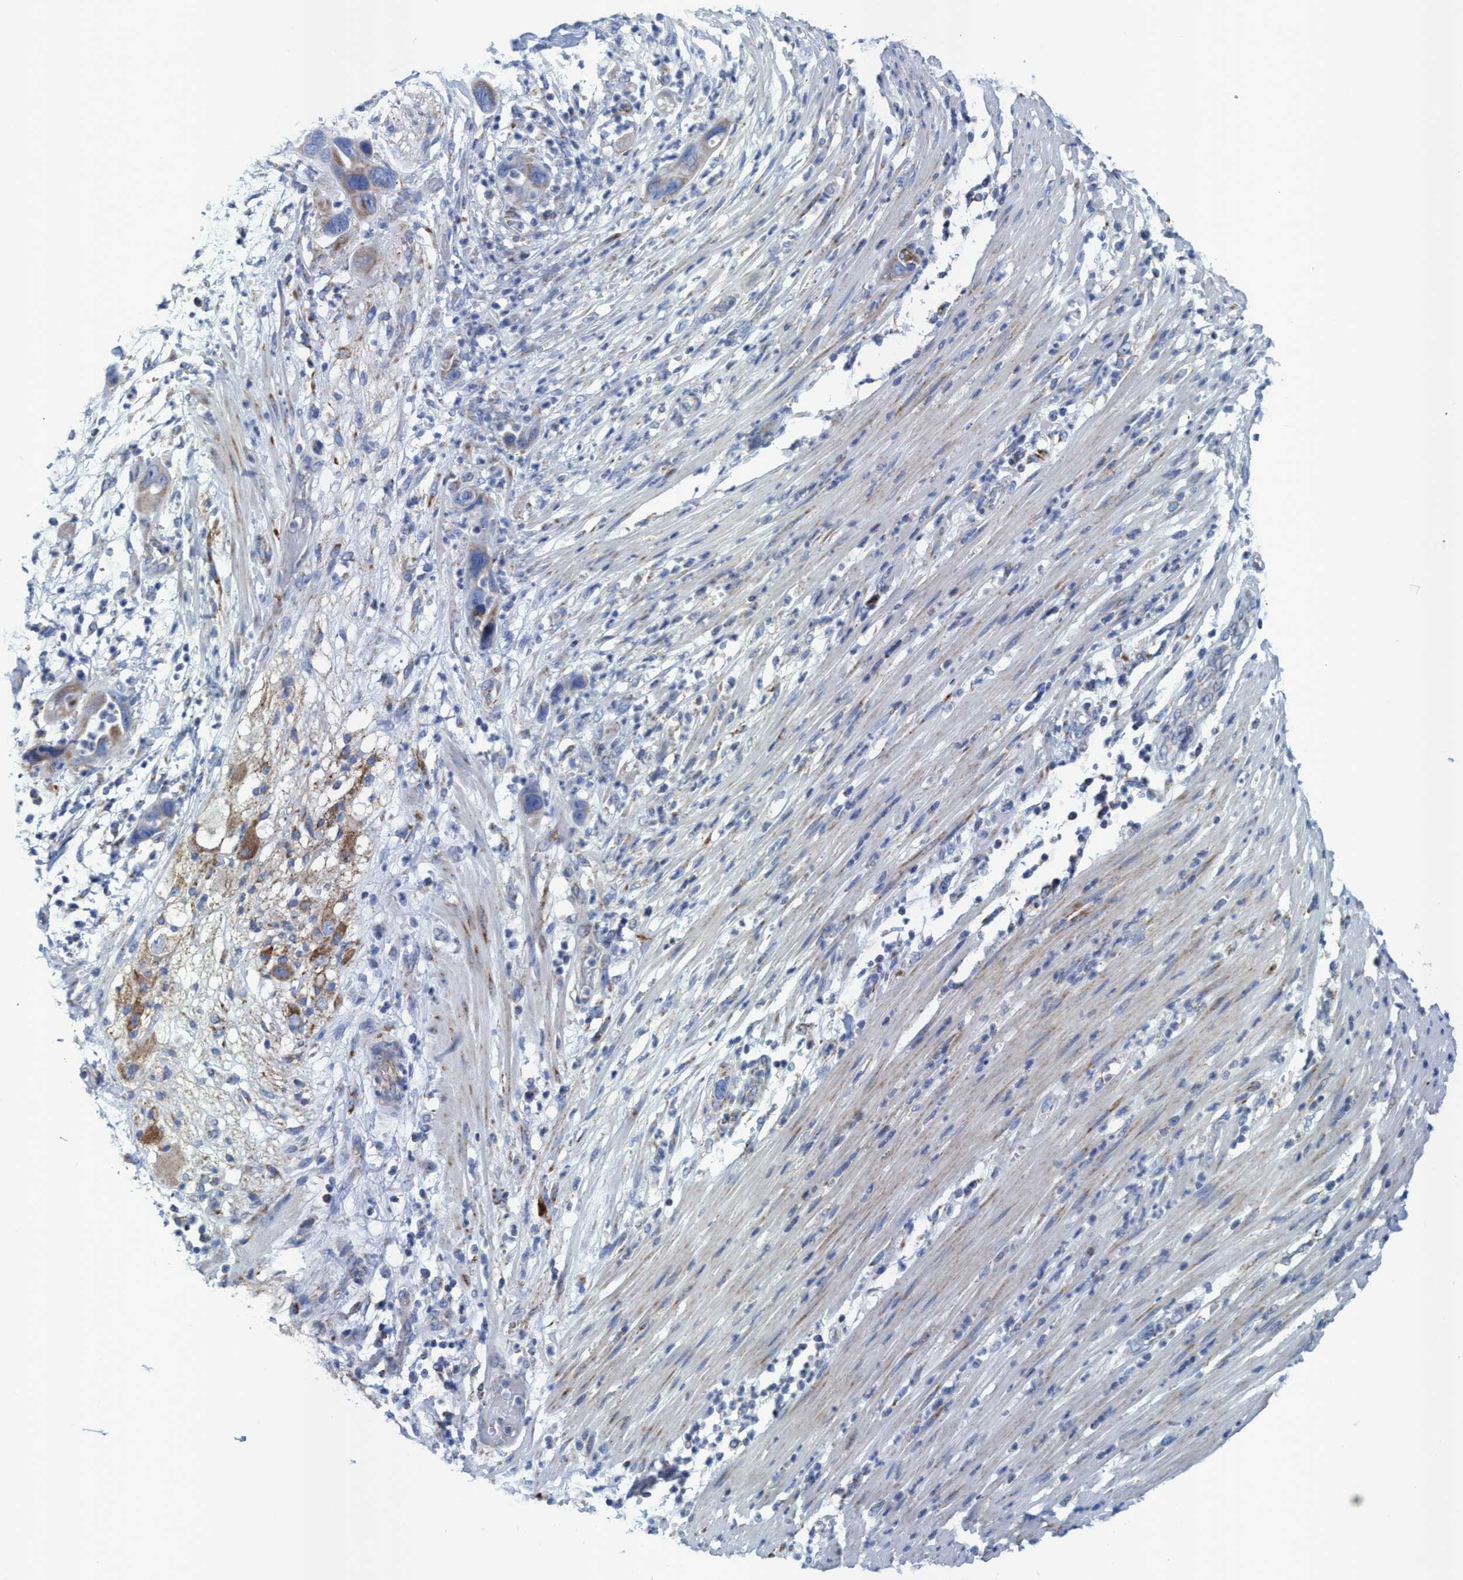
{"staining": {"intensity": "moderate", "quantity": ">75%", "location": "cytoplasmic/membranous"}, "tissue": "pancreatic cancer", "cell_type": "Tumor cells", "image_type": "cancer", "snomed": [{"axis": "morphology", "description": "Adenocarcinoma, NOS"}, {"axis": "topography", "description": "Pancreas"}], "caption": "Protein staining by immunohistochemistry (IHC) reveals moderate cytoplasmic/membranous expression in approximately >75% of tumor cells in pancreatic adenocarcinoma.", "gene": "GGA3", "patient": {"sex": "female", "age": 71}}